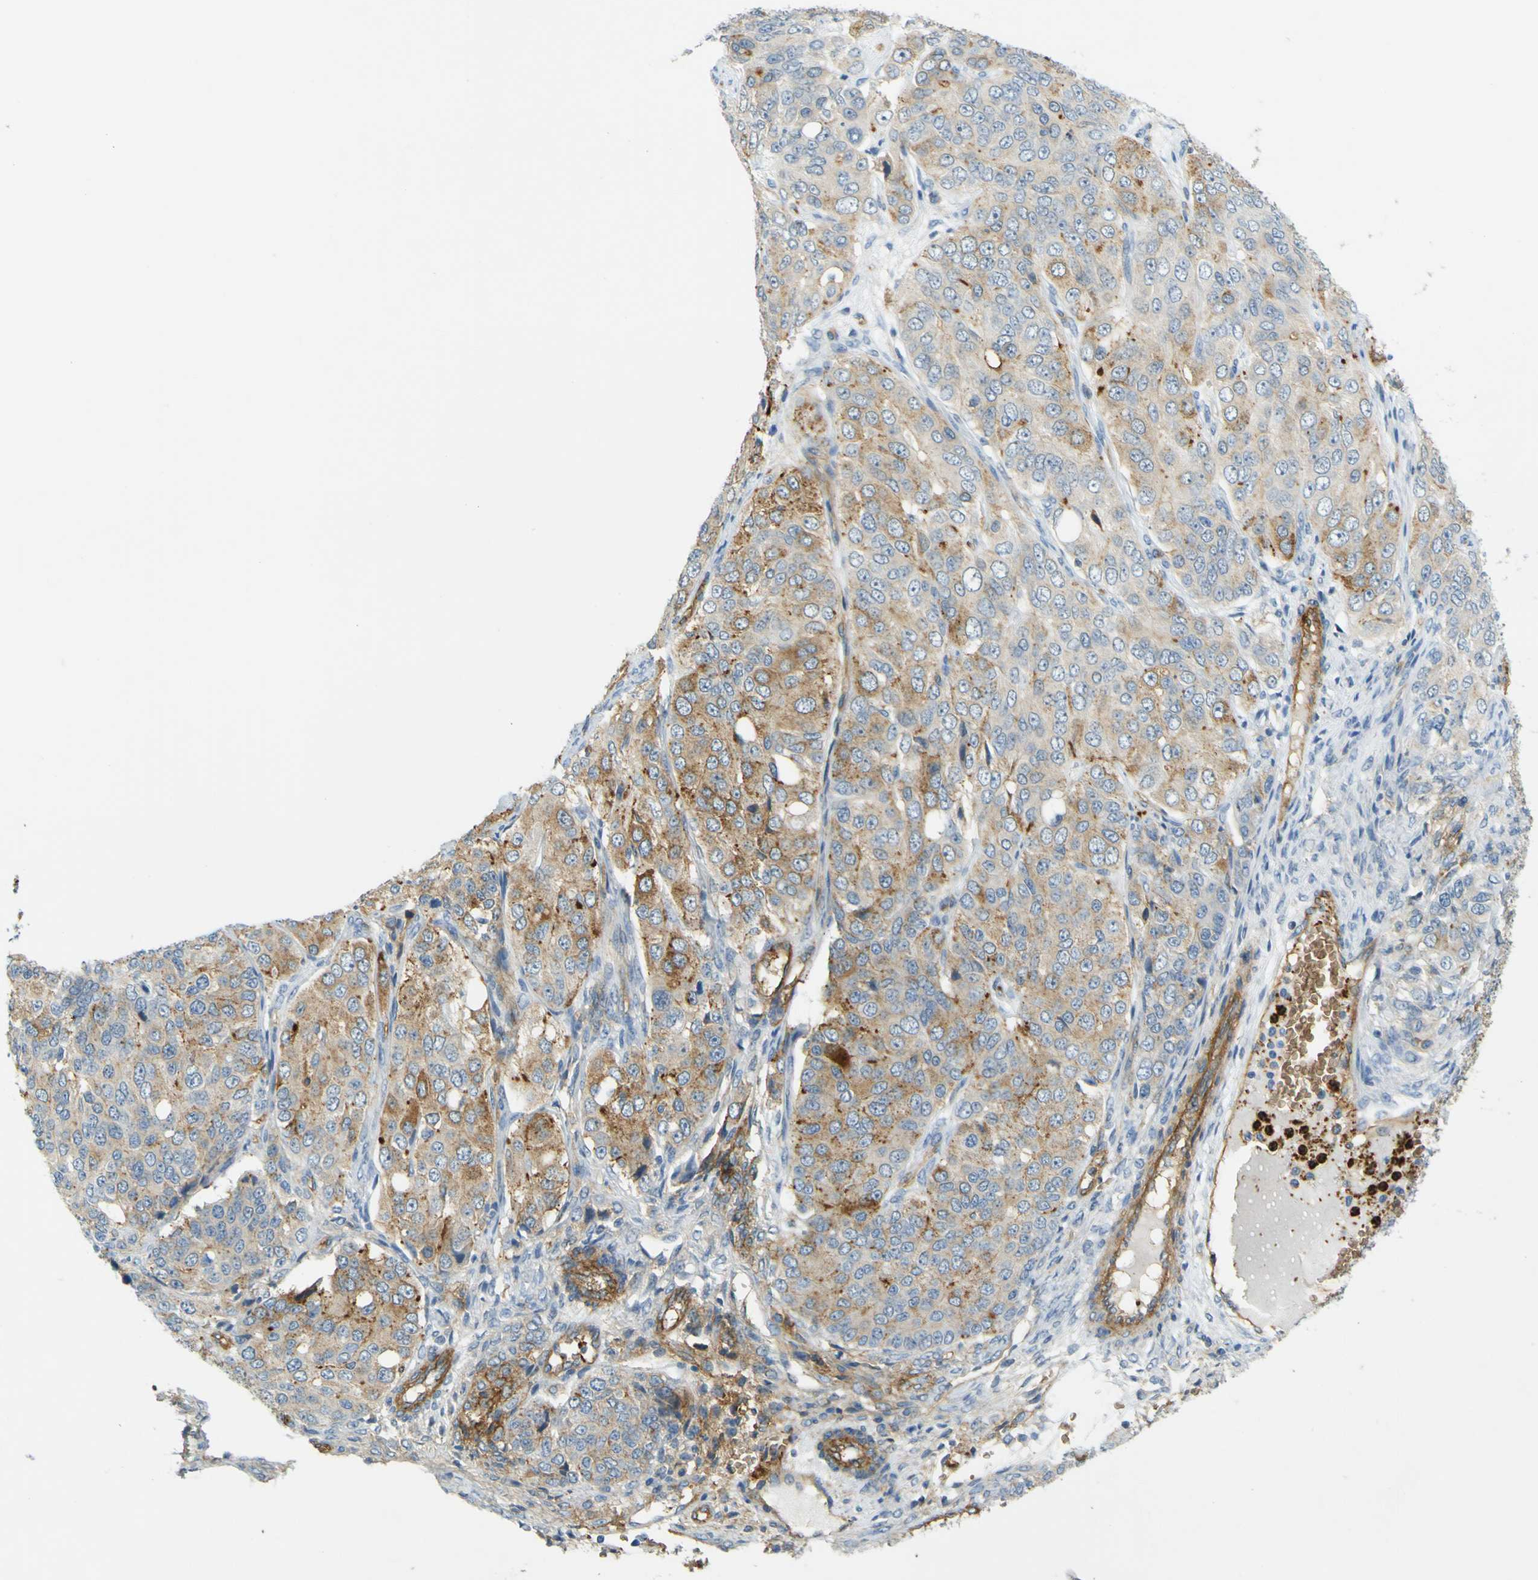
{"staining": {"intensity": "moderate", "quantity": "25%-75%", "location": "cytoplasmic/membranous"}, "tissue": "ovarian cancer", "cell_type": "Tumor cells", "image_type": "cancer", "snomed": [{"axis": "morphology", "description": "Carcinoma, endometroid"}, {"axis": "topography", "description": "Ovary"}], "caption": "This is a micrograph of immunohistochemistry staining of ovarian cancer, which shows moderate staining in the cytoplasmic/membranous of tumor cells.", "gene": "PLXDC1", "patient": {"sex": "female", "age": 51}}